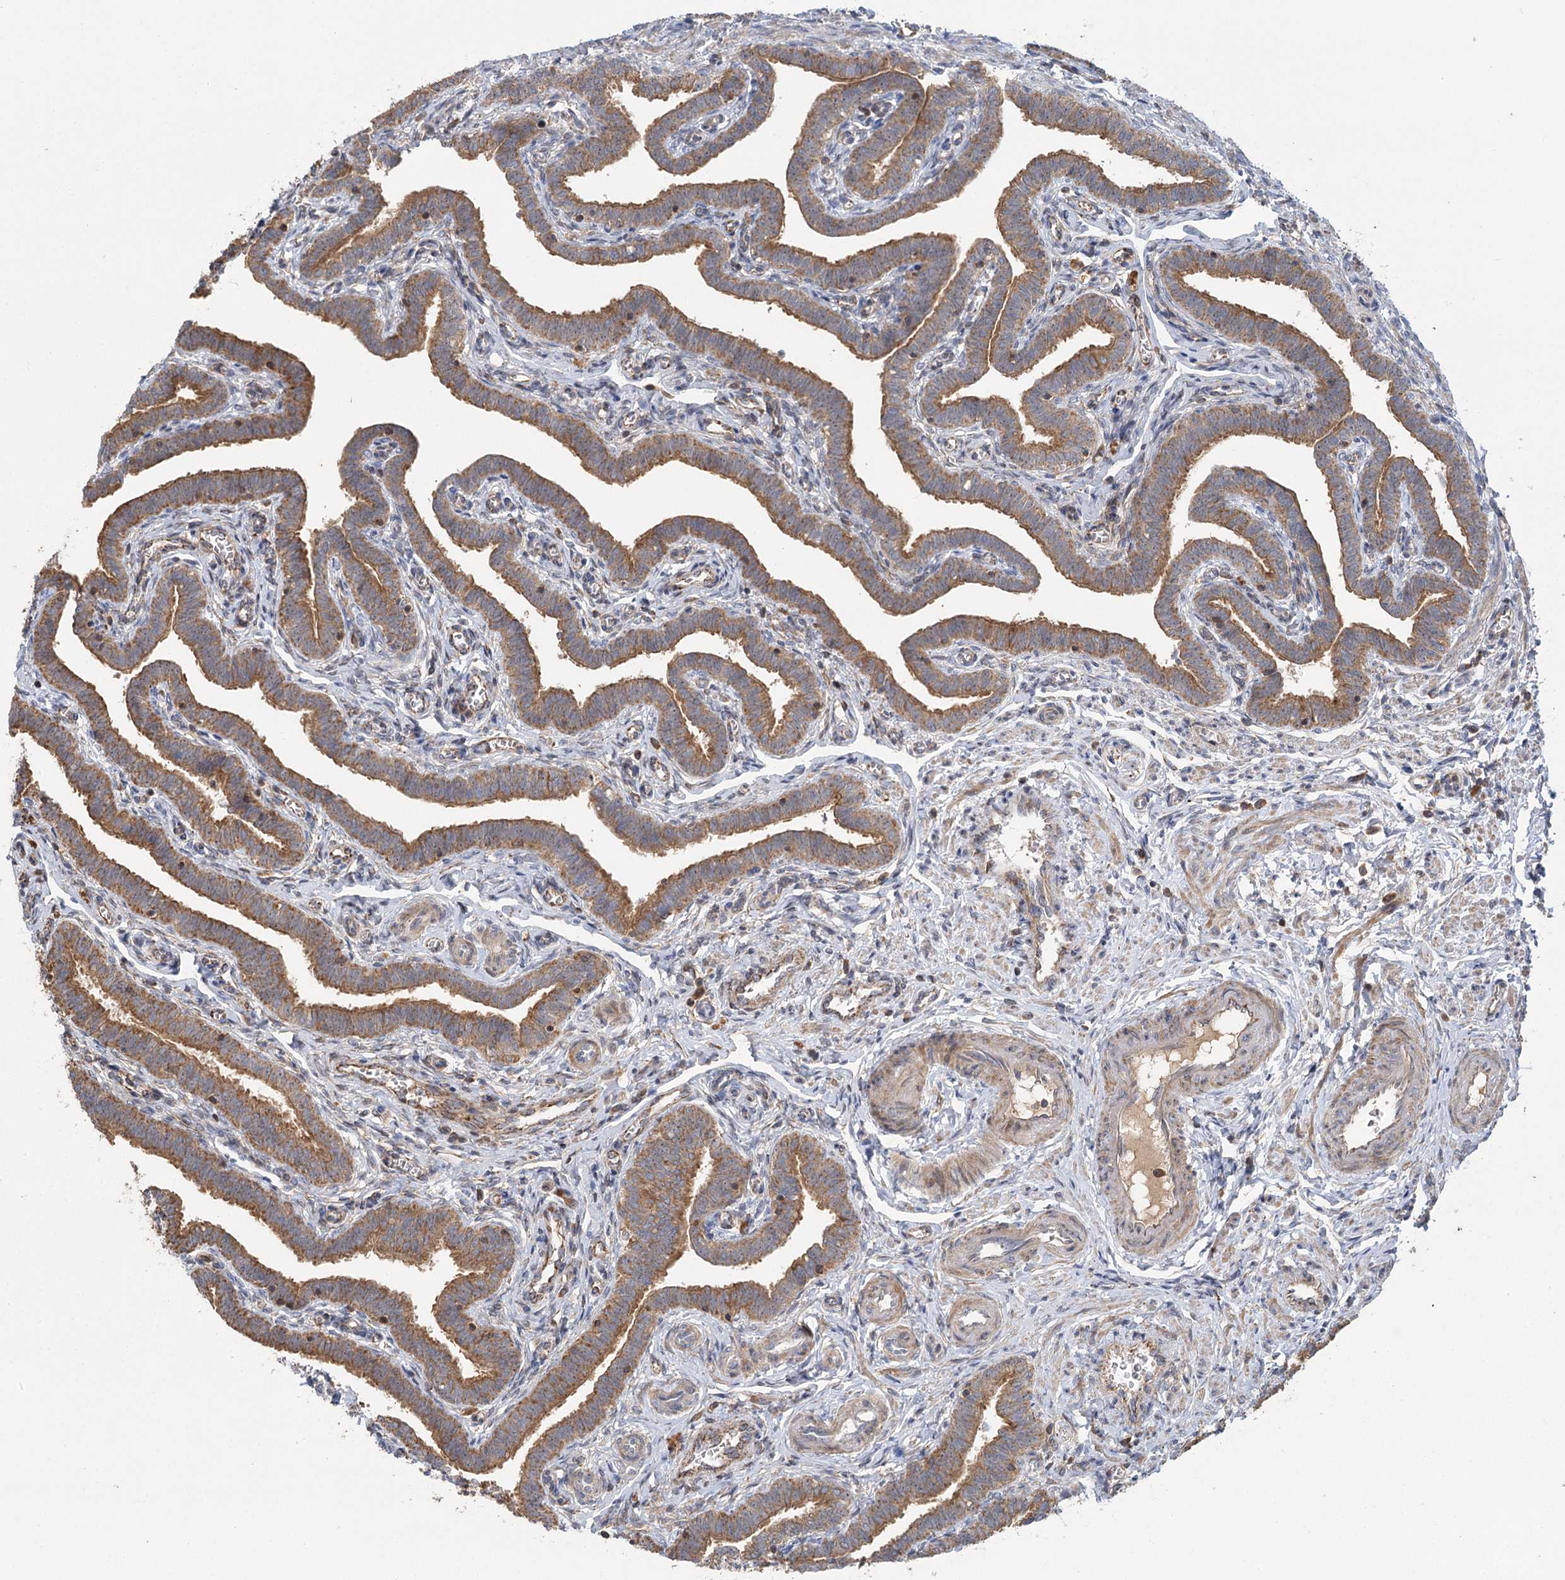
{"staining": {"intensity": "moderate", "quantity": ">75%", "location": "cytoplasmic/membranous,nuclear"}, "tissue": "fallopian tube", "cell_type": "Glandular cells", "image_type": "normal", "snomed": [{"axis": "morphology", "description": "Normal tissue, NOS"}, {"axis": "topography", "description": "Fallopian tube"}], "caption": "DAB (3,3'-diaminobenzidine) immunohistochemical staining of unremarkable human fallopian tube reveals moderate cytoplasmic/membranous,nuclear protein positivity in approximately >75% of glandular cells. The staining was performed using DAB to visualize the protein expression in brown, while the nuclei were stained in blue with hematoxylin (Magnification: 20x).", "gene": "ENSG00000273217", "patient": {"sex": "female", "age": 36}}